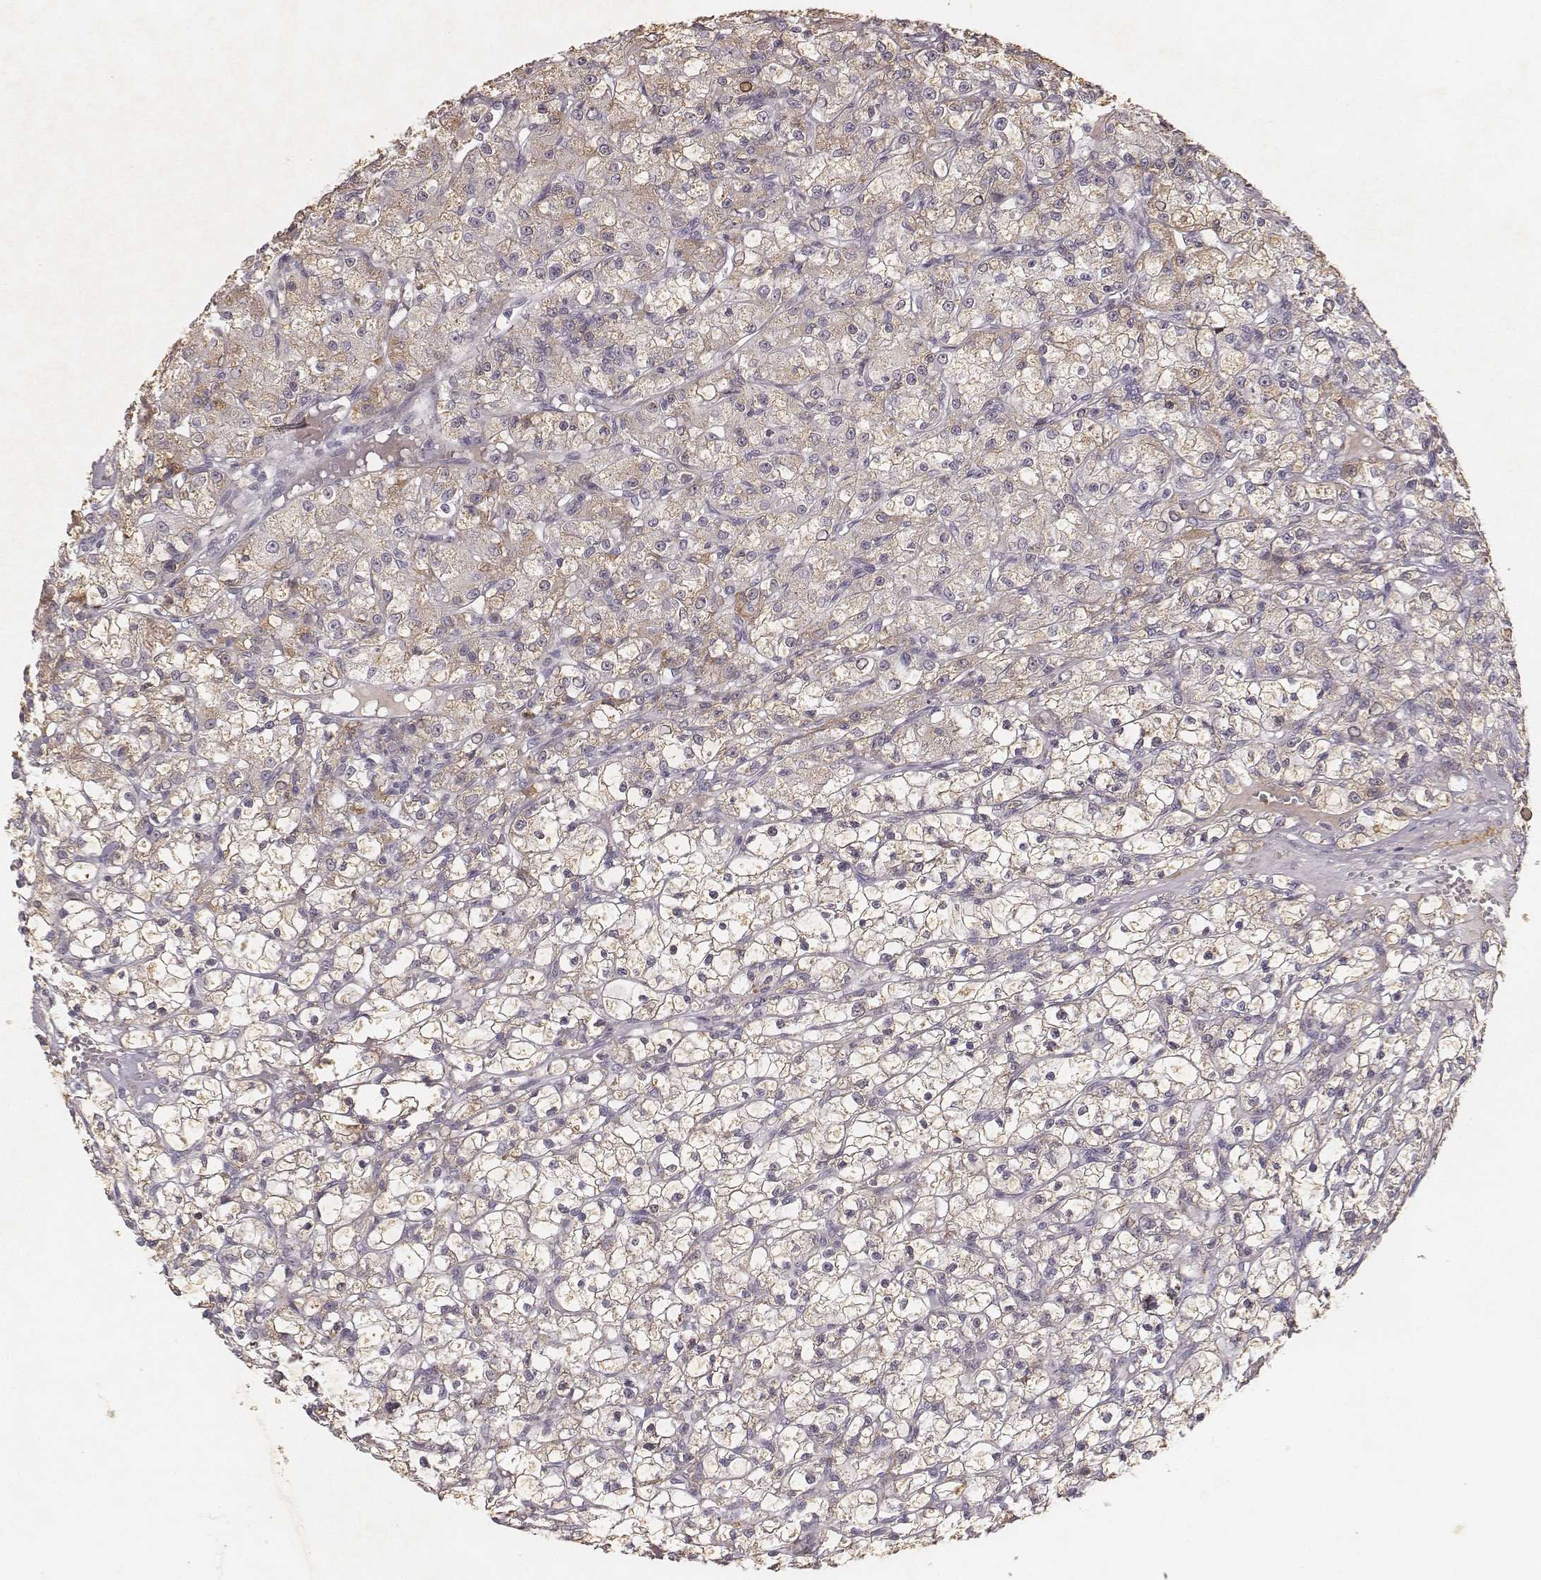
{"staining": {"intensity": "weak", "quantity": "25%-75%", "location": "cytoplasmic/membranous"}, "tissue": "renal cancer", "cell_type": "Tumor cells", "image_type": "cancer", "snomed": [{"axis": "morphology", "description": "Adenocarcinoma, NOS"}, {"axis": "topography", "description": "Kidney"}], "caption": "DAB immunohistochemical staining of human renal cancer reveals weak cytoplasmic/membranous protein positivity in approximately 25%-75% of tumor cells. (Brightfield microscopy of DAB IHC at high magnification).", "gene": "MADCAM1", "patient": {"sex": "female", "age": 59}}